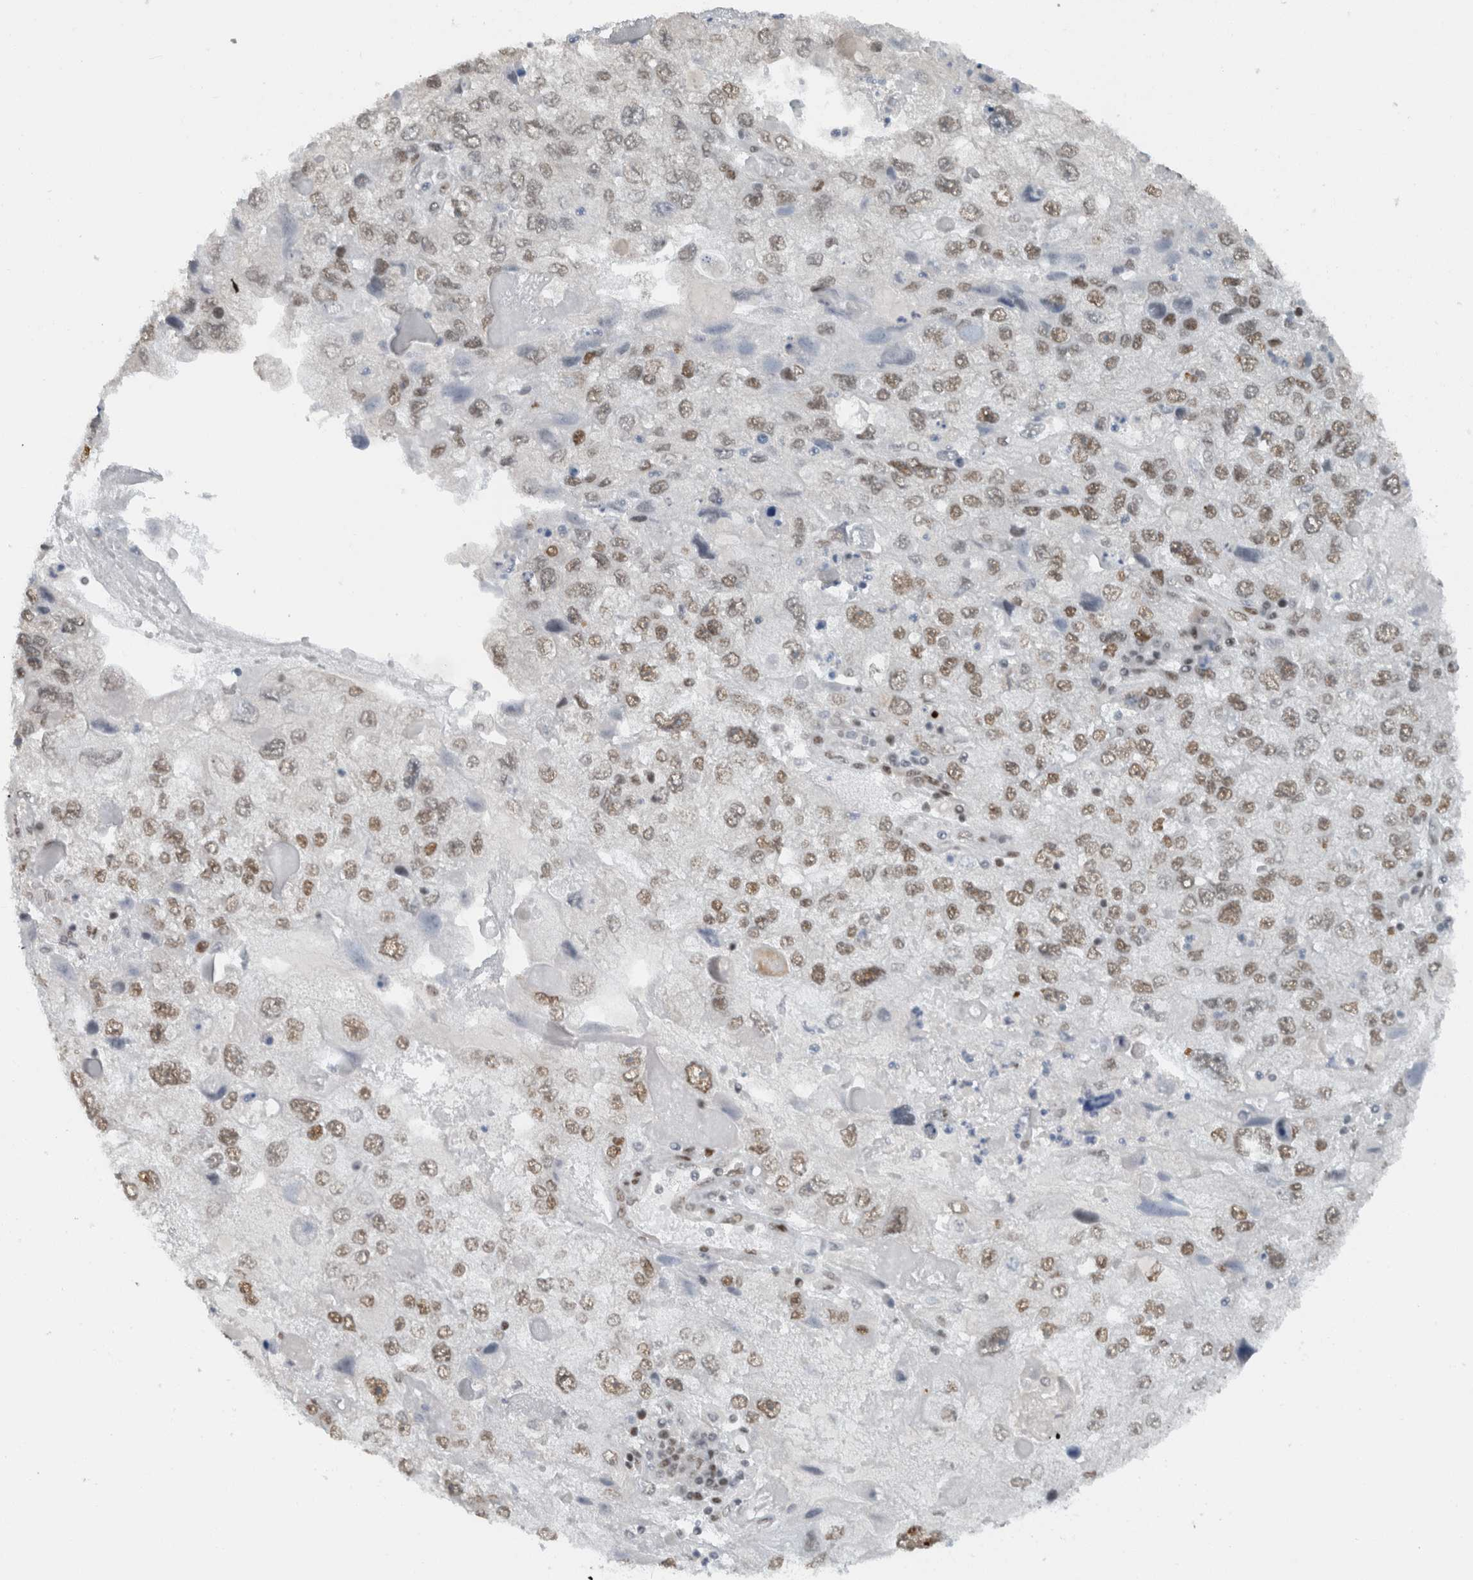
{"staining": {"intensity": "weak", "quantity": ">75%", "location": "nuclear"}, "tissue": "endometrial cancer", "cell_type": "Tumor cells", "image_type": "cancer", "snomed": [{"axis": "morphology", "description": "Adenocarcinoma, NOS"}, {"axis": "topography", "description": "Endometrium"}], "caption": "Immunohistochemistry (IHC) micrograph of neoplastic tissue: endometrial cancer (adenocarcinoma) stained using immunohistochemistry (IHC) shows low levels of weak protein expression localized specifically in the nuclear of tumor cells, appearing as a nuclear brown color.", "gene": "HNRNPR", "patient": {"sex": "female", "age": 49}}